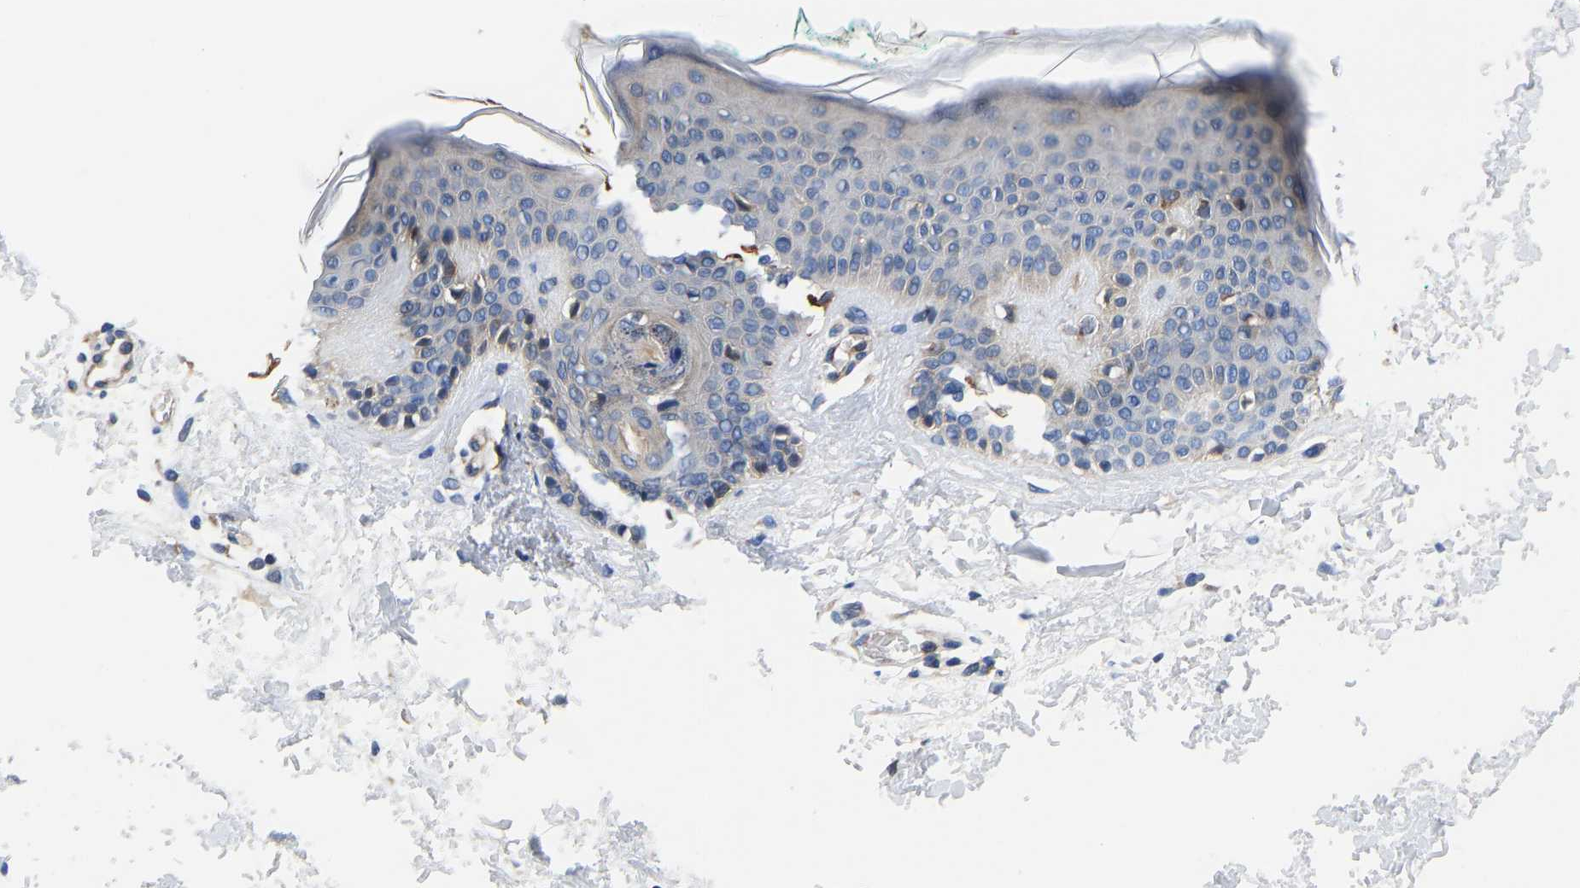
{"staining": {"intensity": "weak", "quantity": ">75%", "location": "cytoplasmic/membranous"}, "tissue": "skin", "cell_type": "Fibroblasts", "image_type": "normal", "snomed": [{"axis": "morphology", "description": "Normal tissue, NOS"}, {"axis": "topography", "description": "Skin"}], "caption": "Fibroblasts demonstrate low levels of weak cytoplasmic/membranous expression in approximately >75% of cells in benign skin.", "gene": "FRRS1", "patient": {"sex": "male", "age": 30}}